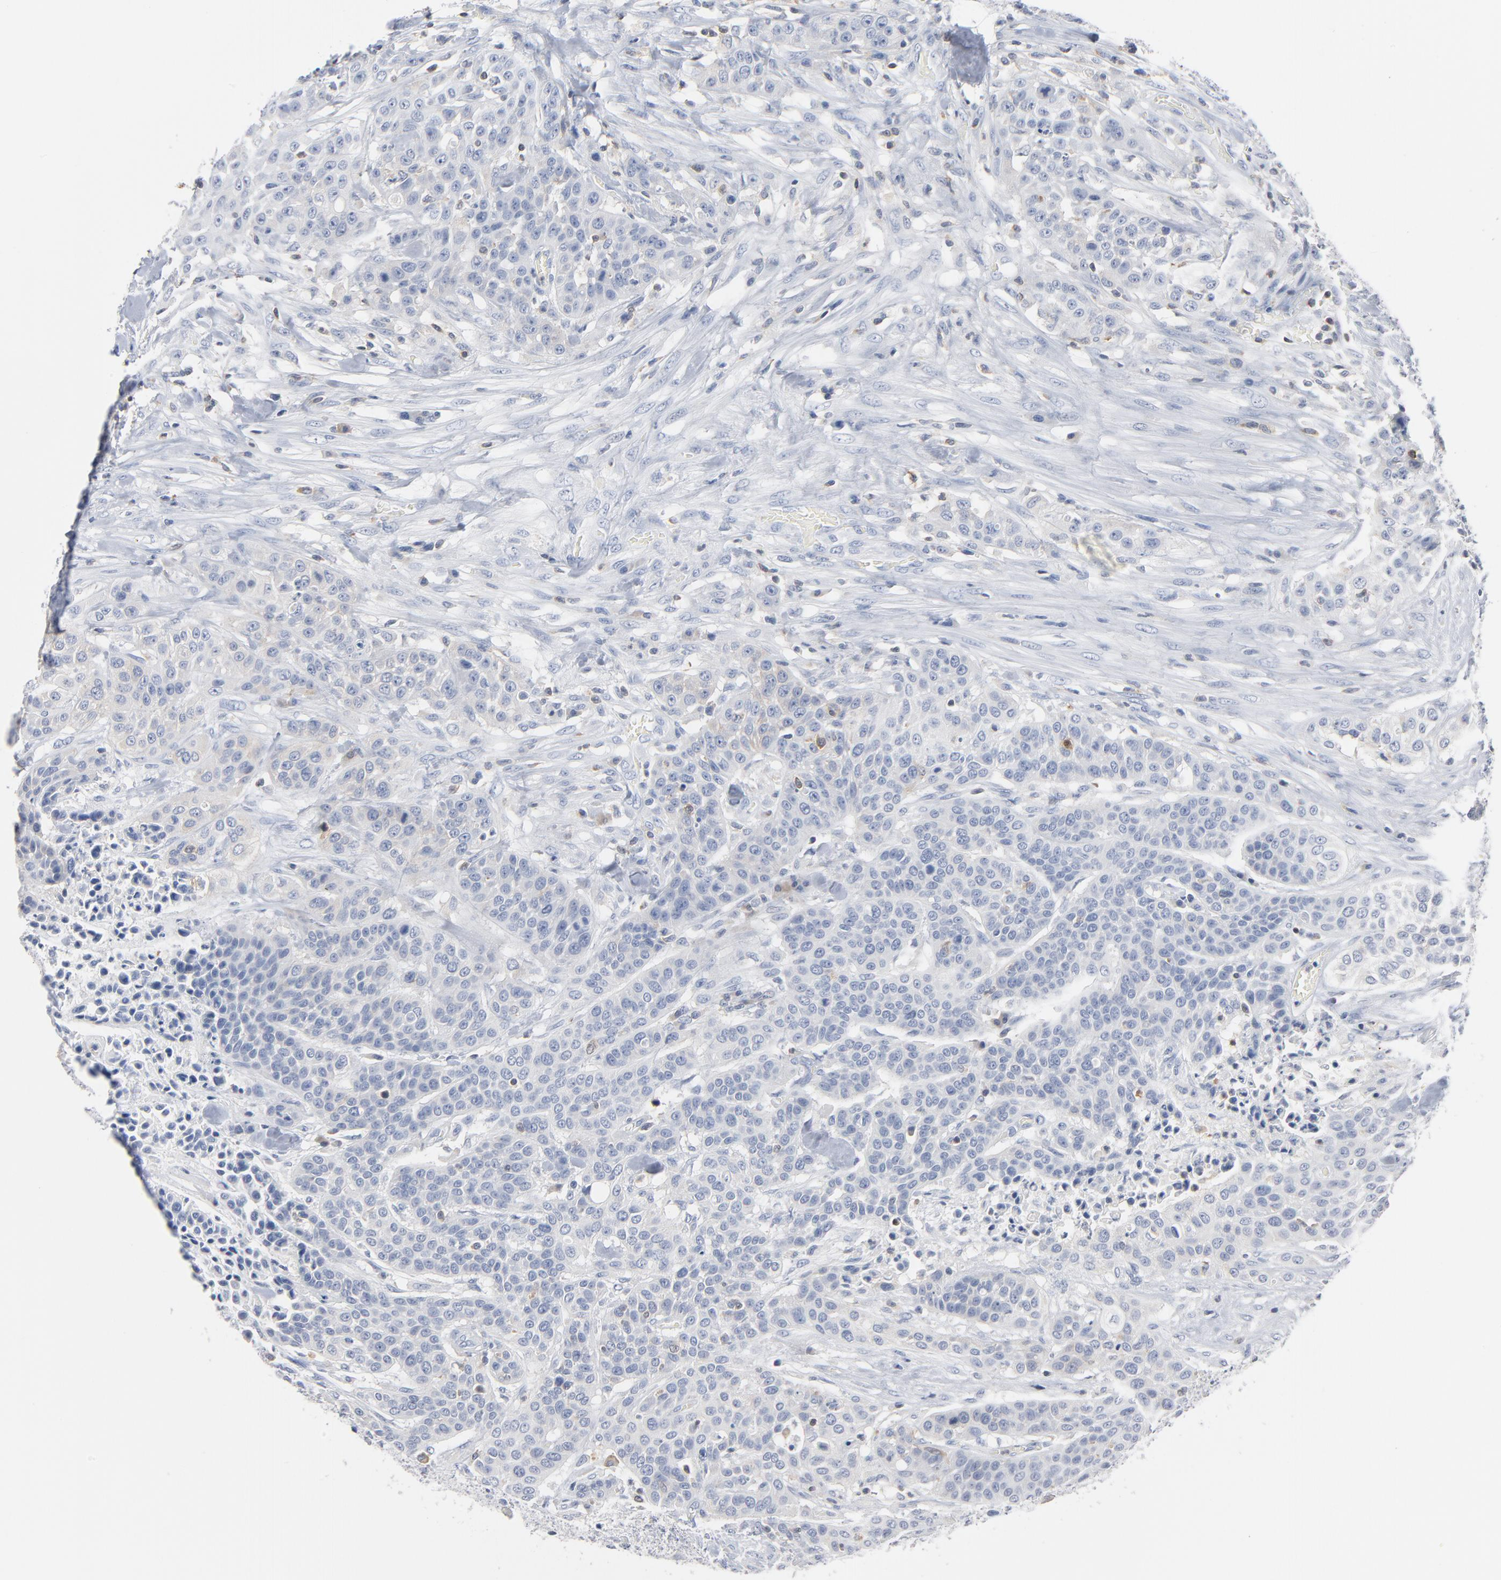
{"staining": {"intensity": "negative", "quantity": "none", "location": "none"}, "tissue": "urothelial cancer", "cell_type": "Tumor cells", "image_type": "cancer", "snomed": [{"axis": "morphology", "description": "Urothelial carcinoma, High grade"}, {"axis": "topography", "description": "Urinary bladder"}], "caption": "The immunohistochemistry (IHC) image has no significant staining in tumor cells of urothelial cancer tissue.", "gene": "PTK2B", "patient": {"sex": "male", "age": 74}}